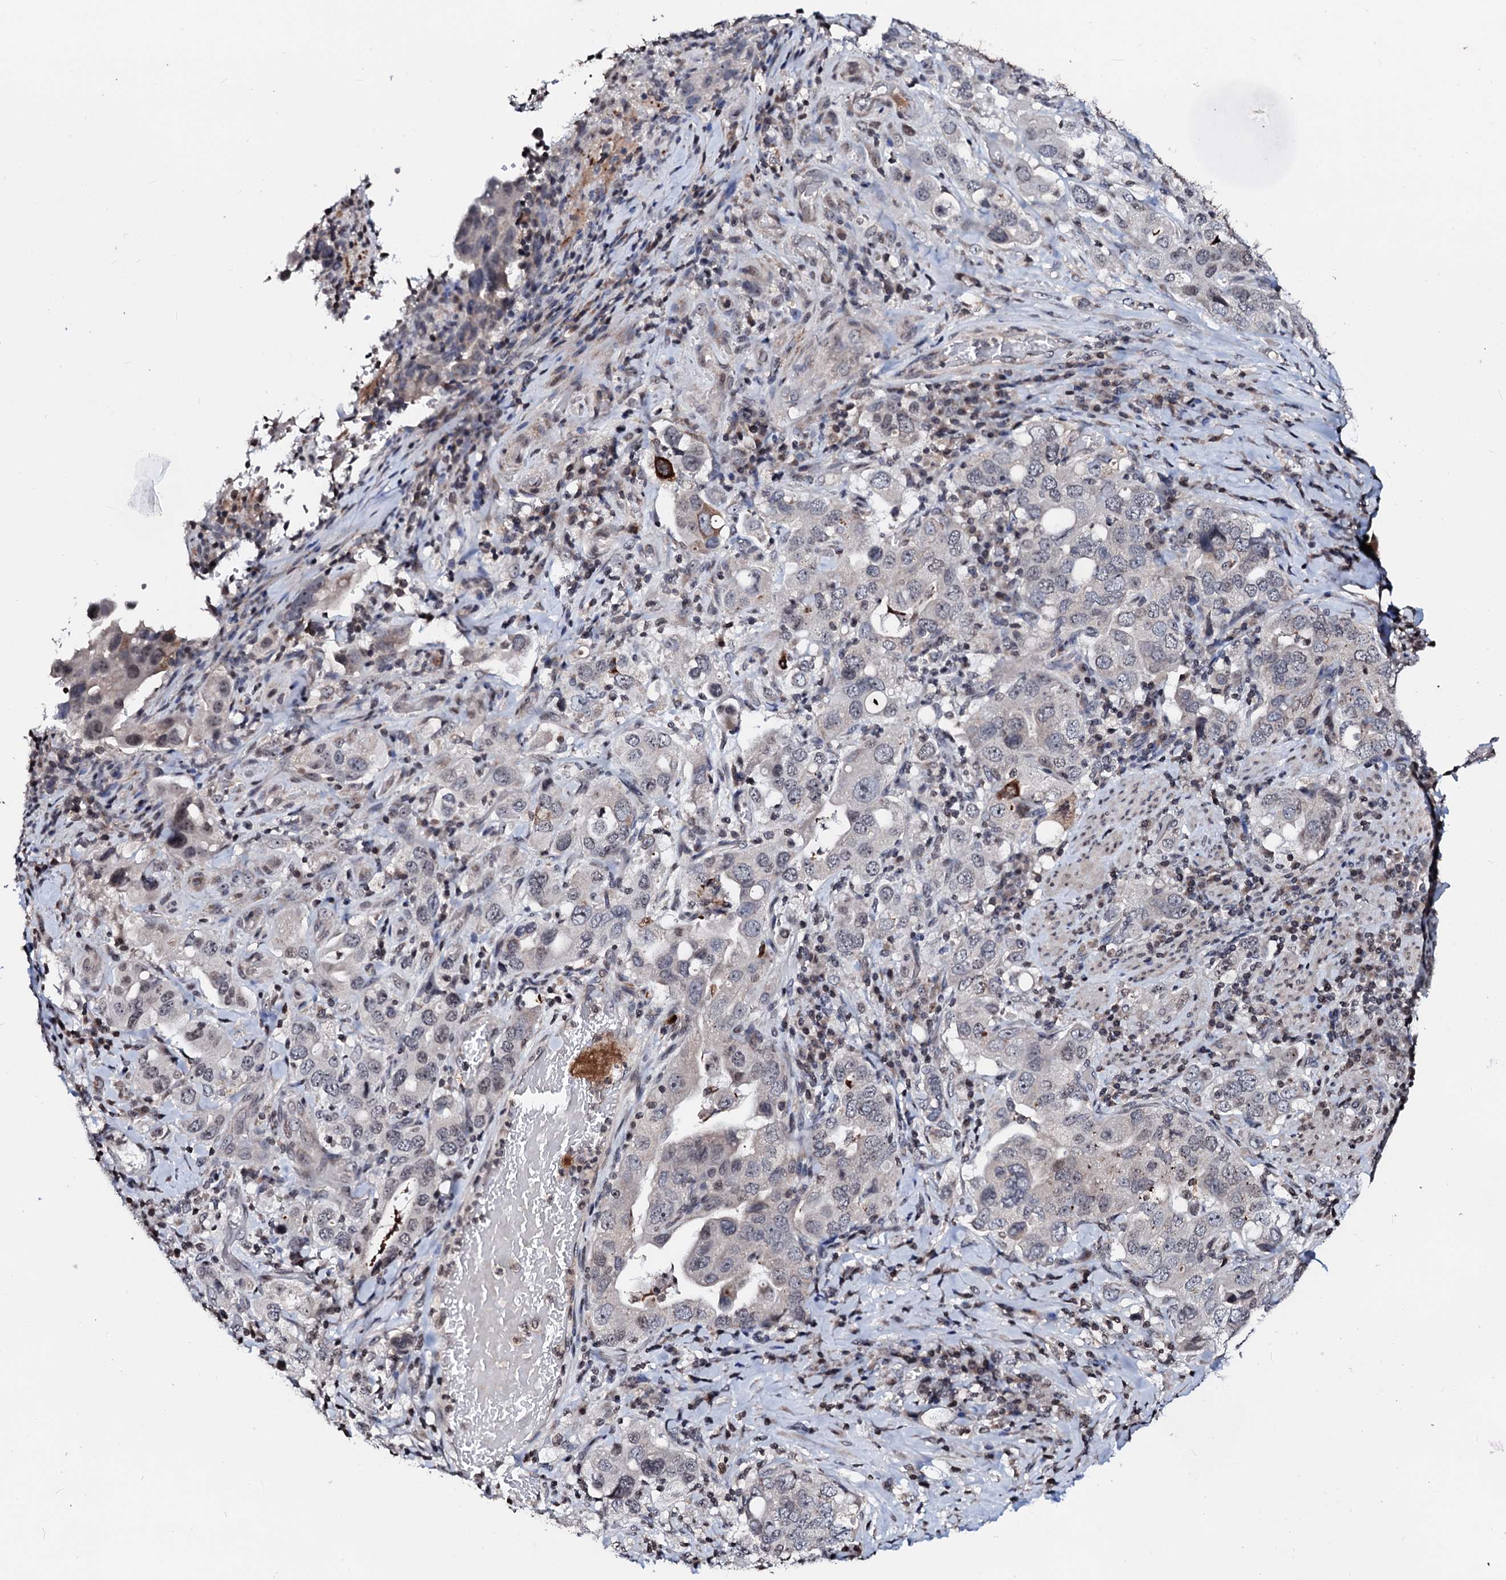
{"staining": {"intensity": "negative", "quantity": "none", "location": "none"}, "tissue": "stomach cancer", "cell_type": "Tumor cells", "image_type": "cancer", "snomed": [{"axis": "morphology", "description": "Adenocarcinoma, NOS"}, {"axis": "topography", "description": "Stomach, upper"}], "caption": "Photomicrograph shows no protein staining in tumor cells of stomach cancer (adenocarcinoma) tissue. Nuclei are stained in blue.", "gene": "LSM11", "patient": {"sex": "male", "age": 62}}